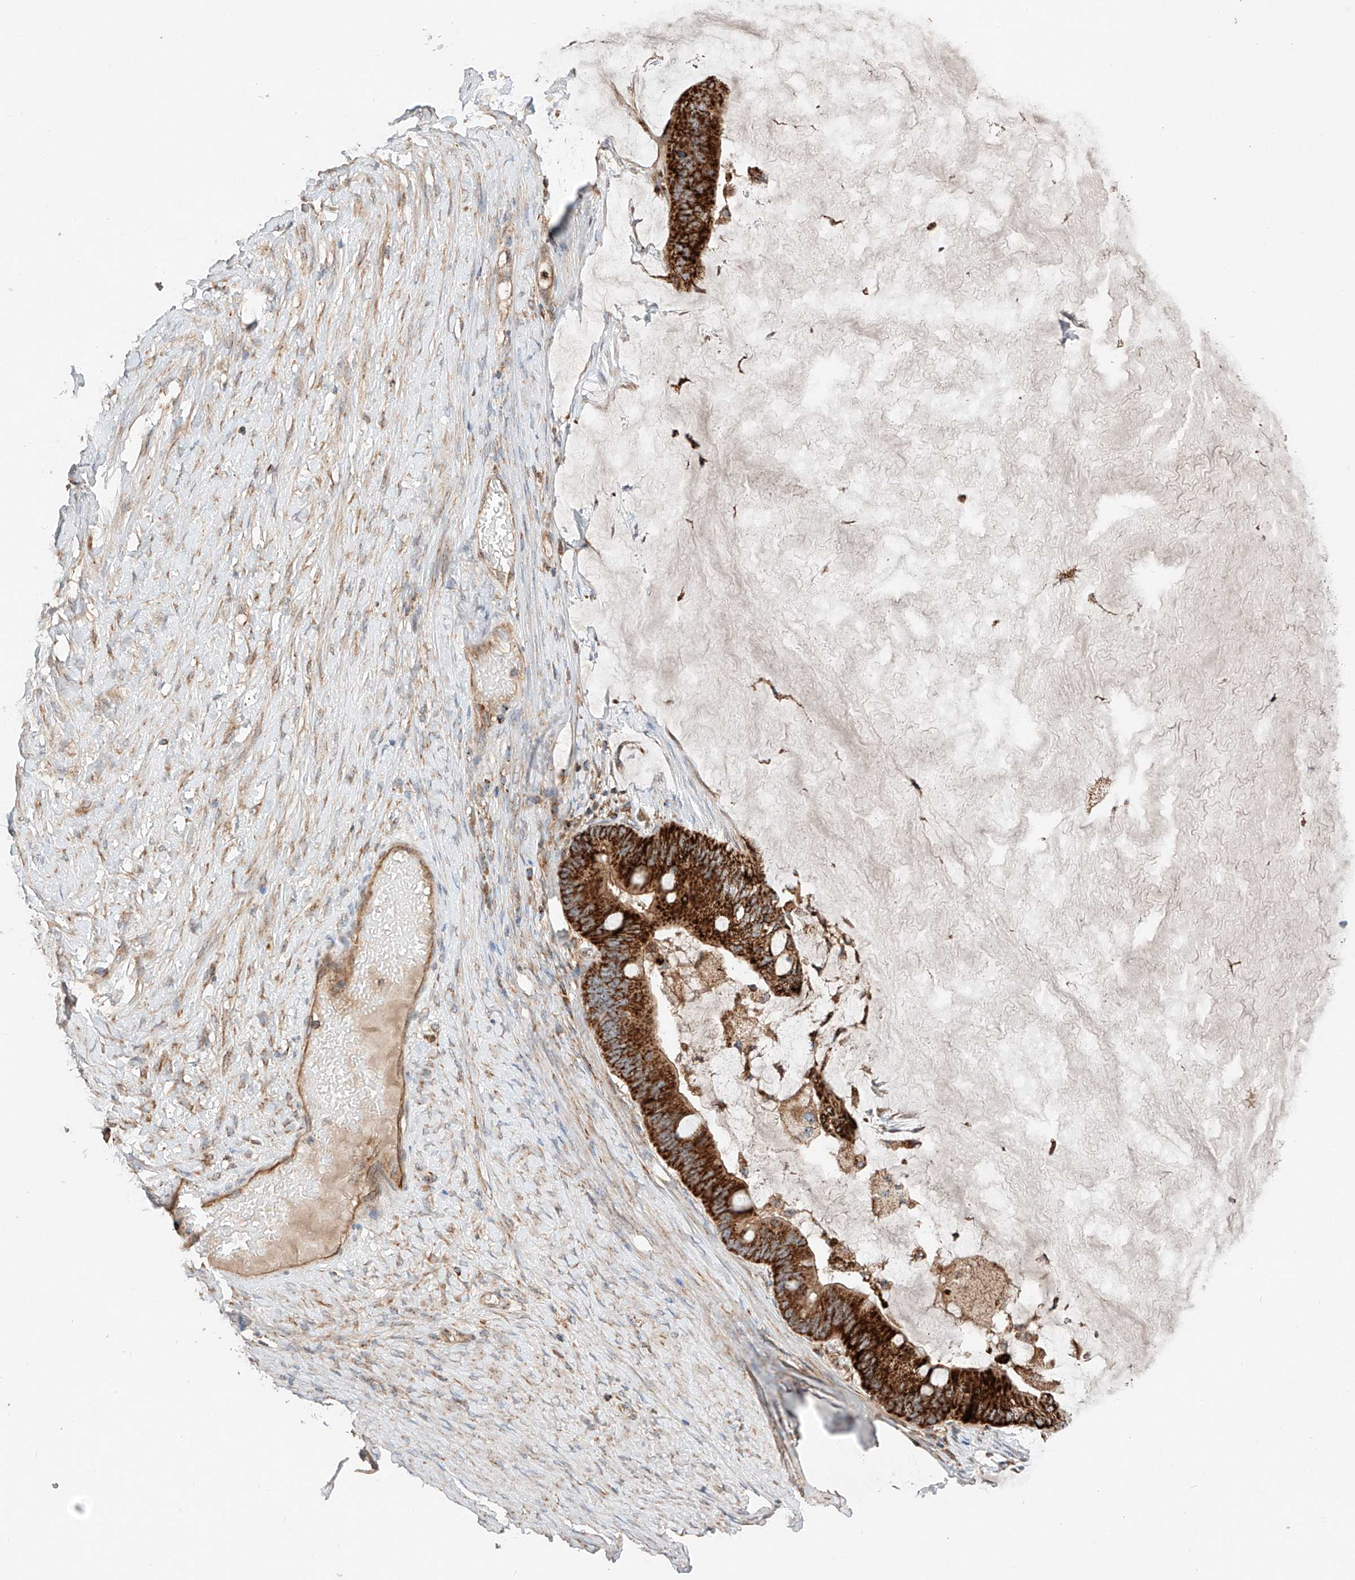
{"staining": {"intensity": "strong", "quantity": ">75%", "location": "cytoplasmic/membranous"}, "tissue": "ovarian cancer", "cell_type": "Tumor cells", "image_type": "cancer", "snomed": [{"axis": "morphology", "description": "Cystadenocarcinoma, mucinous, NOS"}, {"axis": "topography", "description": "Ovary"}], "caption": "The image reveals immunohistochemical staining of ovarian cancer. There is strong cytoplasmic/membranous staining is appreciated in approximately >75% of tumor cells.", "gene": "RUSC1", "patient": {"sex": "female", "age": 61}}